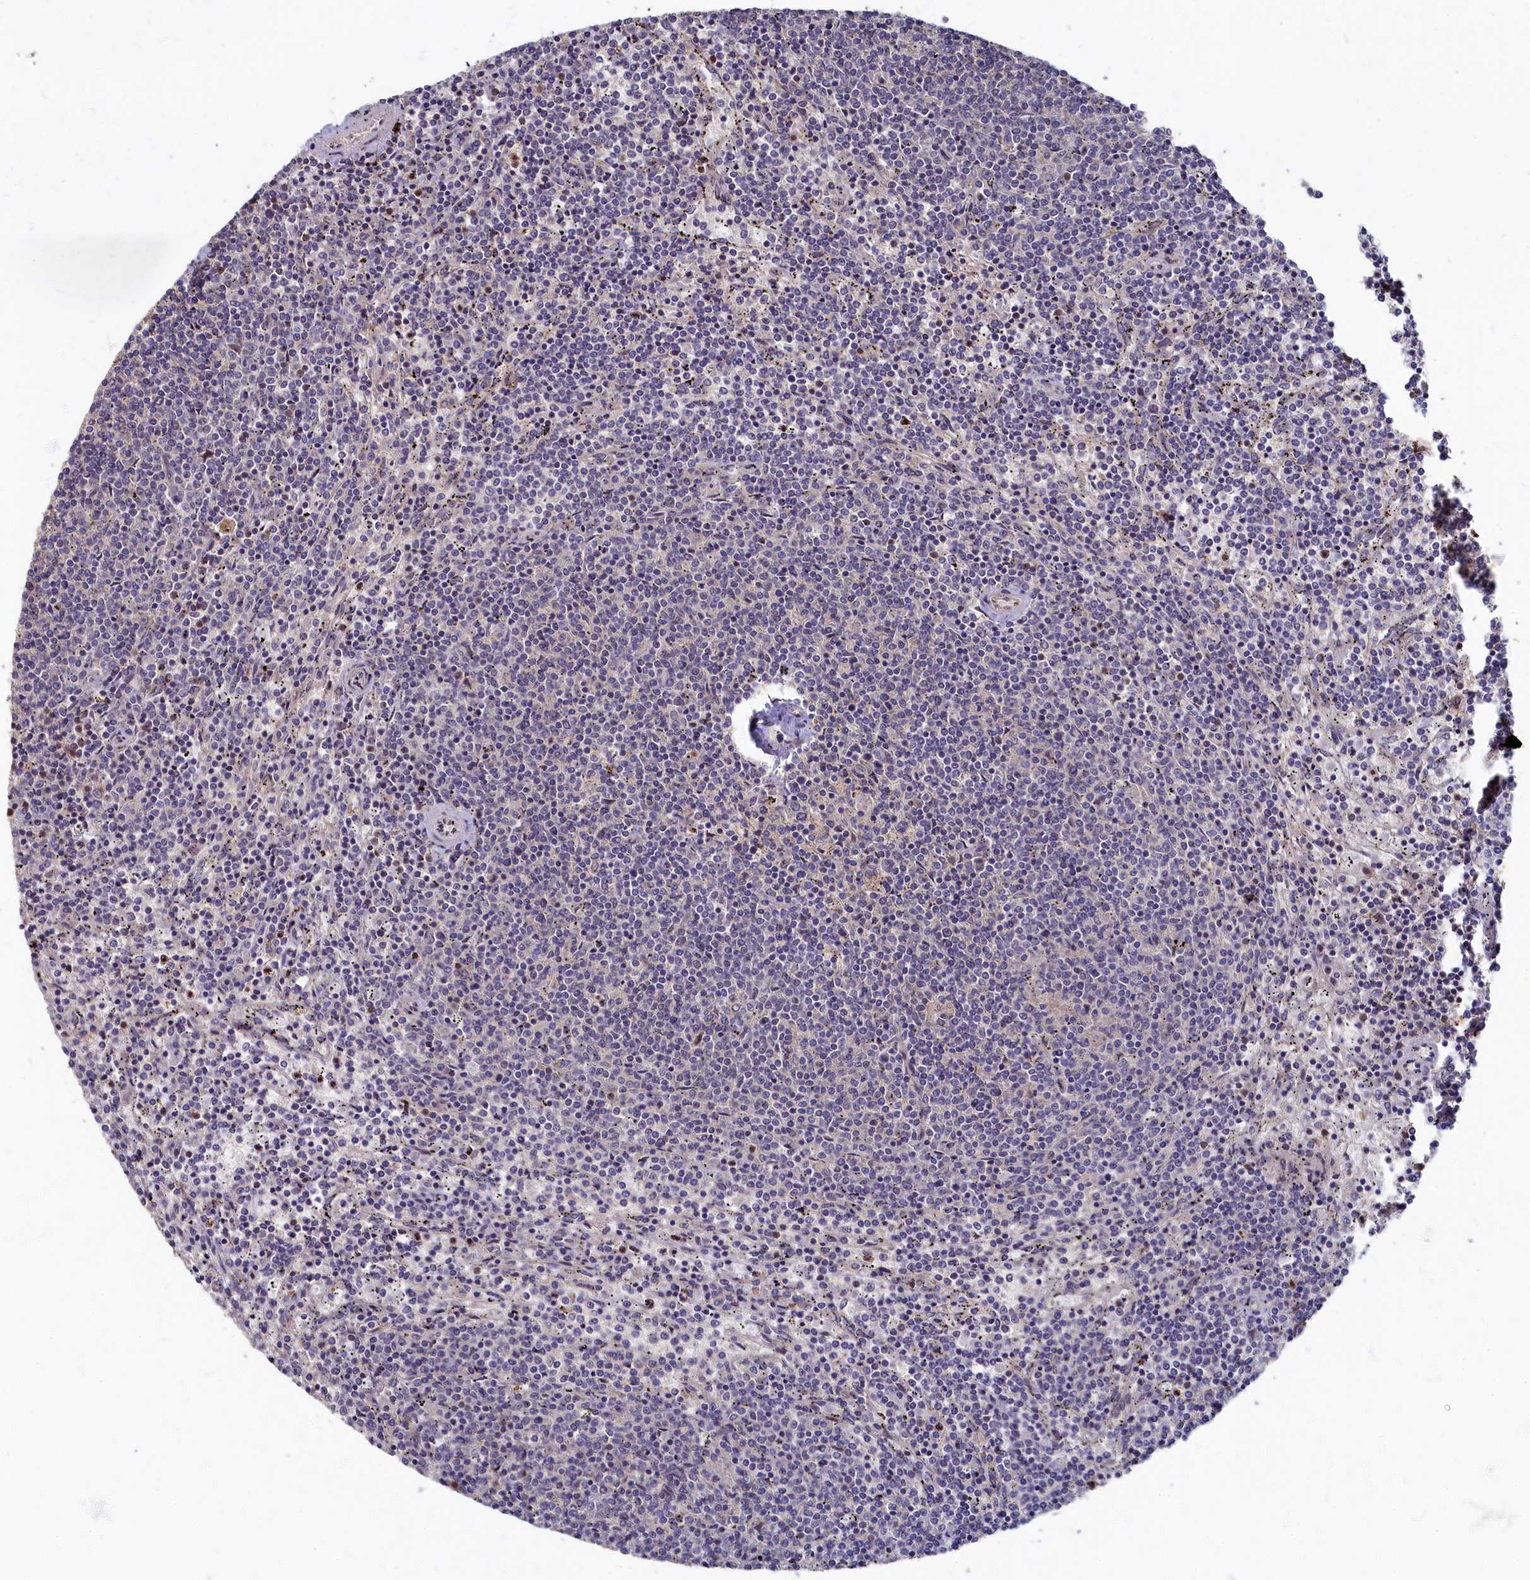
{"staining": {"intensity": "negative", "quantity": "none", "location": "none"}, "tissue": "lymphoma", "cell_type": "Tumor cells", "image_type": "cancer", "snomed": [{"axis": "morphology", "description": "Malignant lymphoma, non-Hodgkin's type, Low grade"}, {"axis": "topography", "description": "Spleen"}], "caption": "Immunohistochemistry image of neoplastic tissue: human lymphoma stained with DAB demonstrates no significant protein positivity in tumor cells.", "gene": "HUNK", "patient": {"sex": "female", "age": 50}}